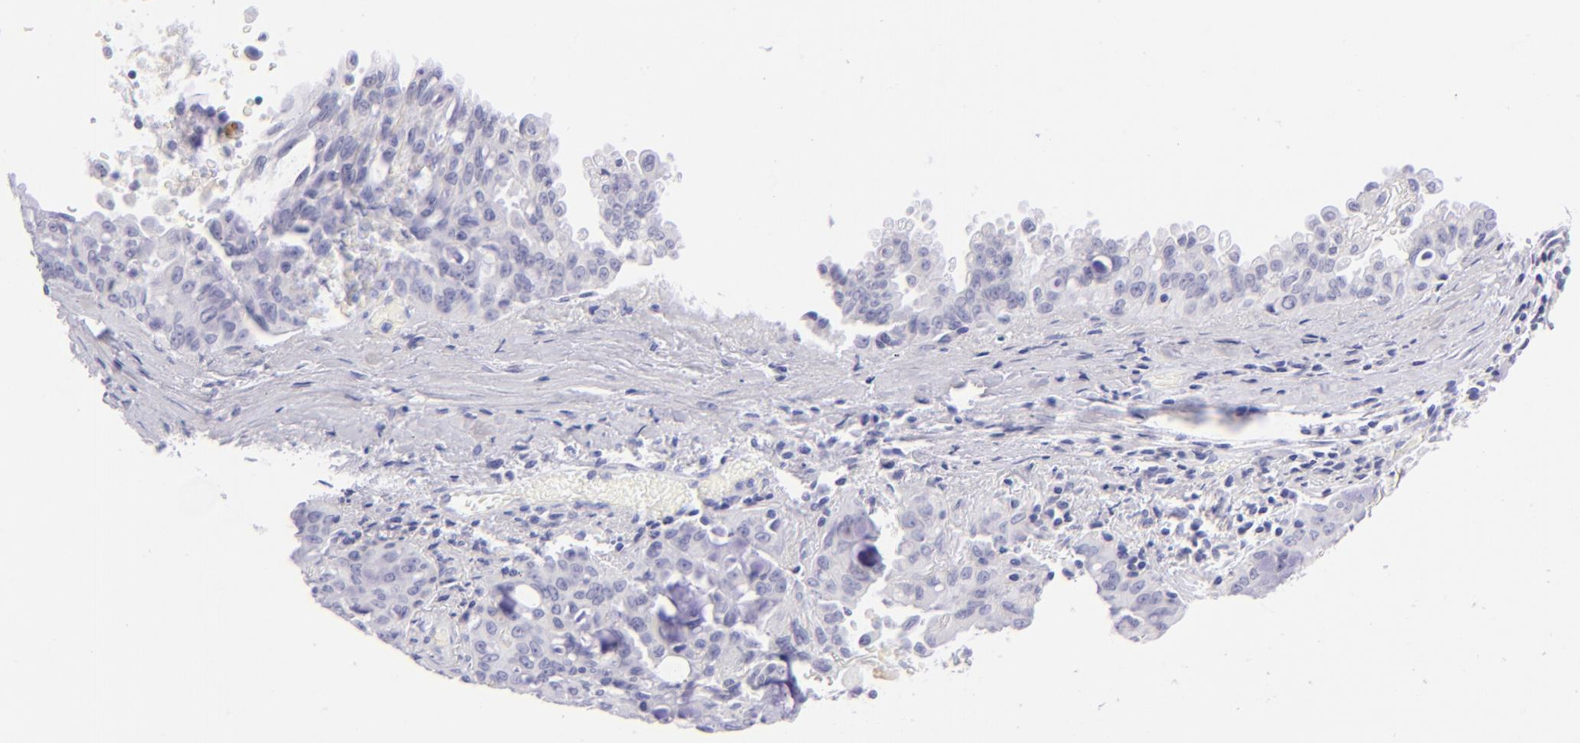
{"staining": {"intensity": "negative", "quantity": "none", "location": "none"}, "tissue": "lung cancer", "cell_type": "Tumor cells", "image_type": "cancer", "snomed": [{"axis": "morphology", "description": "Adenocarcinoma, NOS"}, {"axis": "topography", "description": "Lung"}], "caption": "A micrograph of human lung cancer is negative for staining in tumor cells.", "gene": "CD72", "patient": {"sex": "female", "age": 44}}